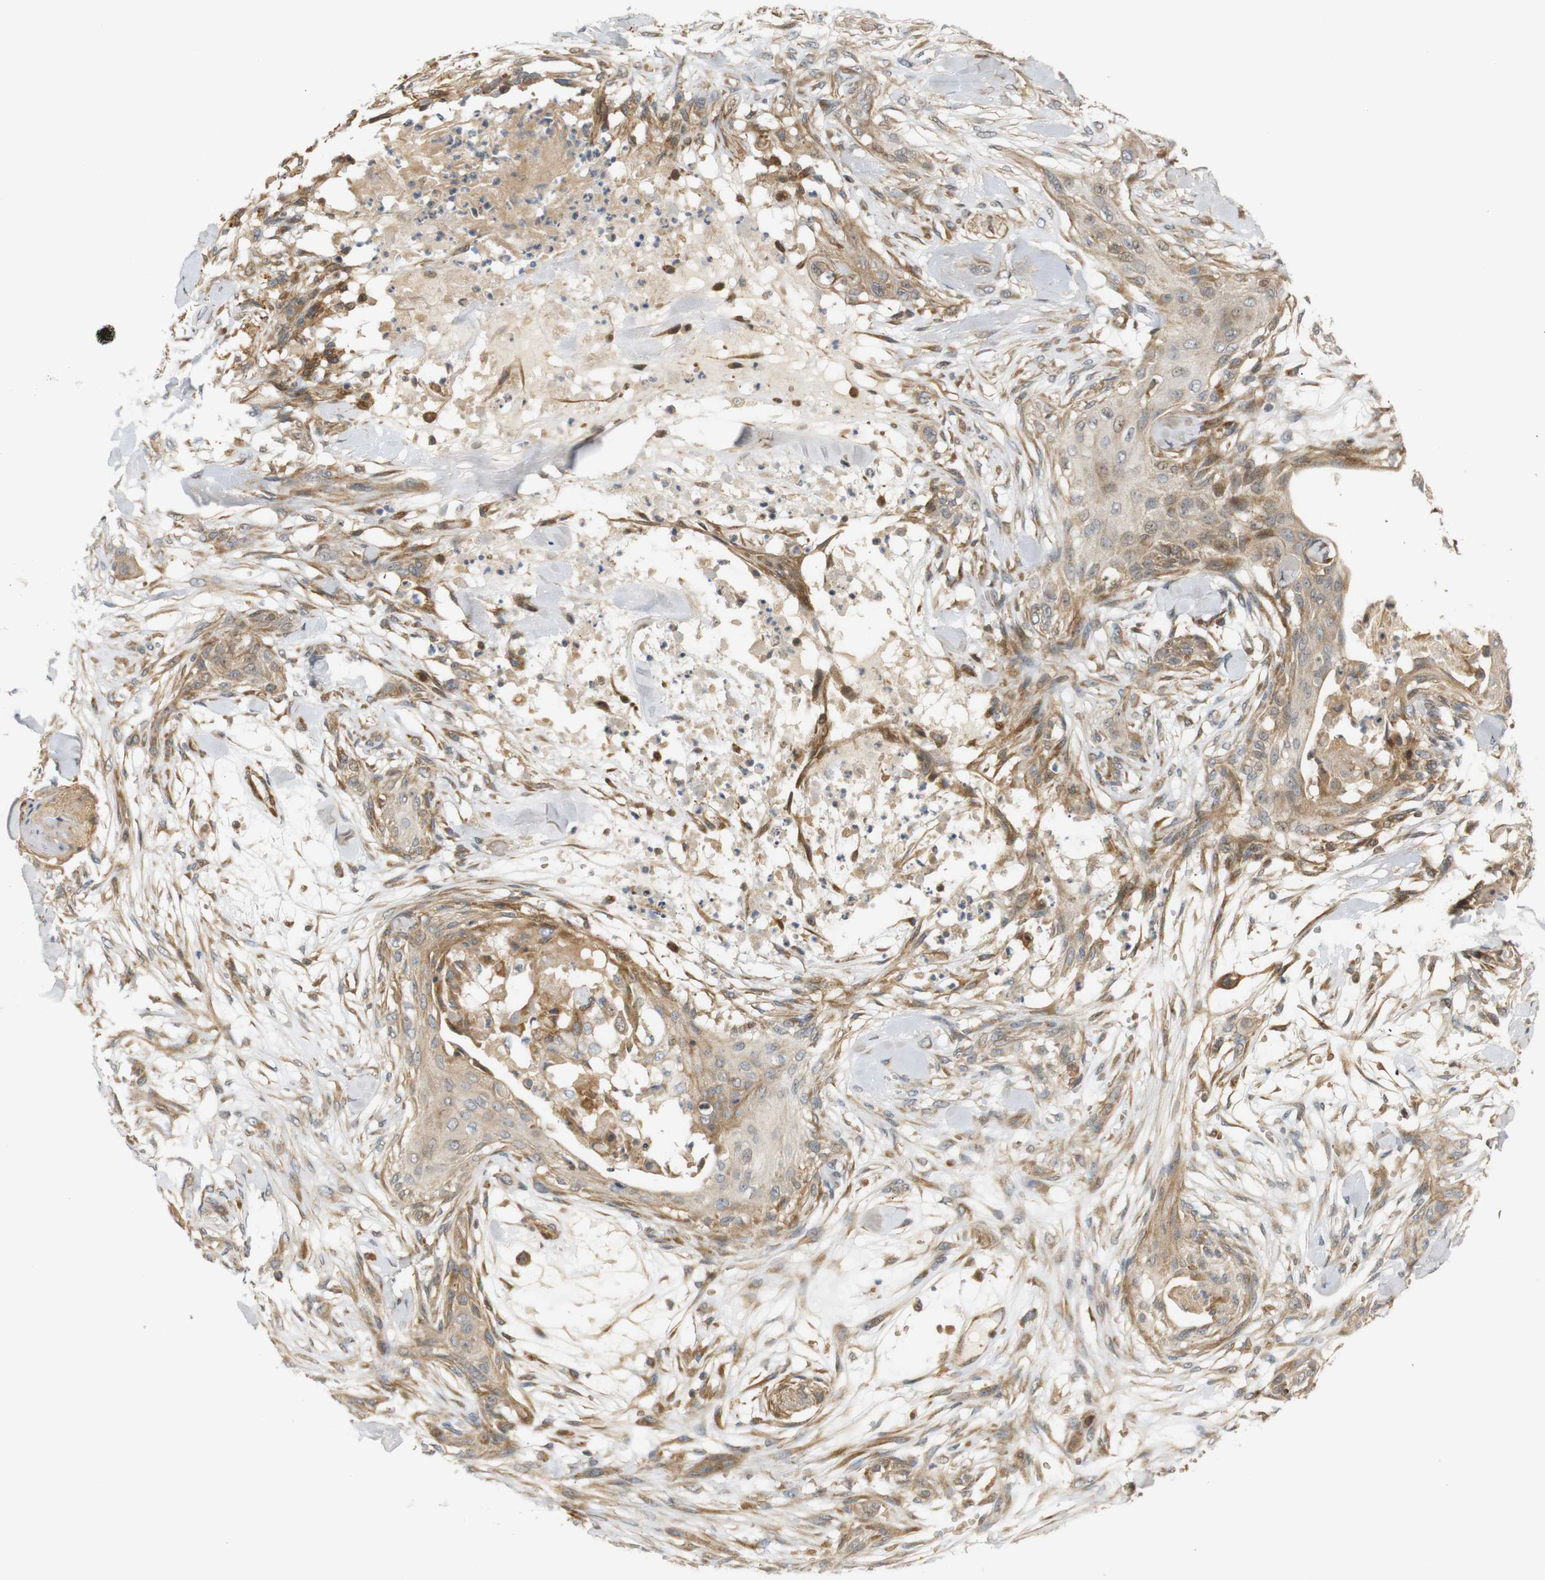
{"staining": {"intensity": "negative", "quantity": "none", "location": "none"}, "tissue": "skin cancer", "cell_type": "Tumor cells", "image_type": "cancer", "snomed": [{"axis": "morphology", "description": "Squamous cell carcinoma, NOS"}, {"axis": "topography", "description": "Skin"}], "caption": "This is an IHC photomicrograph of human skin squamous cell carcinoma. There is no positivity in tumor cells.", "gene": "RPTOR", "patient": {"sex": "female", "age": 59}}